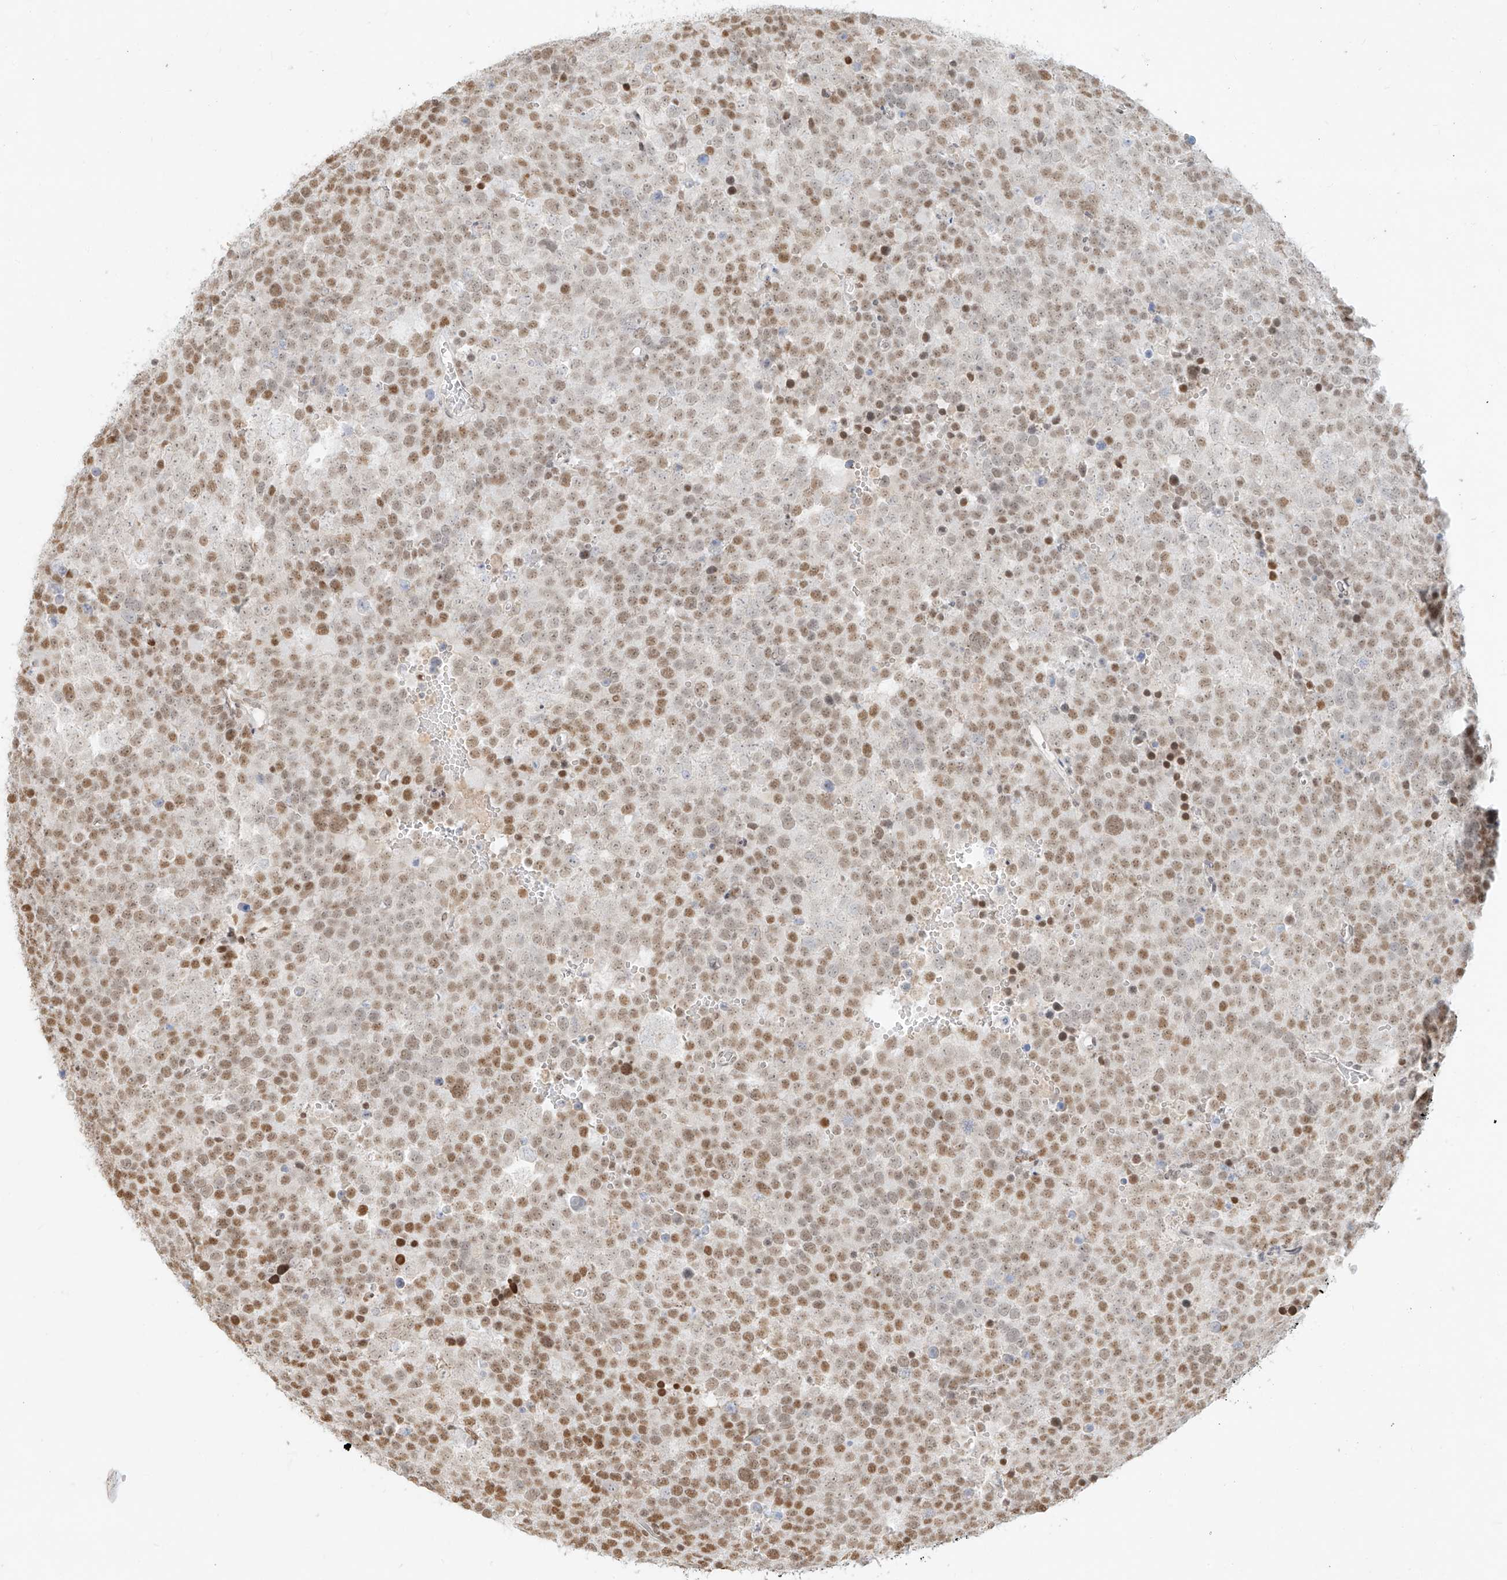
{"staining": {"intensity": "moderate", "quantity": "25%-75%", "location": "nuclear"}, "tissue": "testis cancer", "cell_type": "Tumor cells", "image_type": "cancer", "snomed": [{"axis": "morphology", "description": "Seminoma, NOS"}, {"axis": "topography", "description": "Testis"}], "caption": "Immunohistochemical staining of seminoma (testis) demonstrates medium levels of moderate nuclear expression in approximately 25%-75% of tumor cells.", "gene": "NHSL1", "patient": {"sex": "male", "age": 71}}